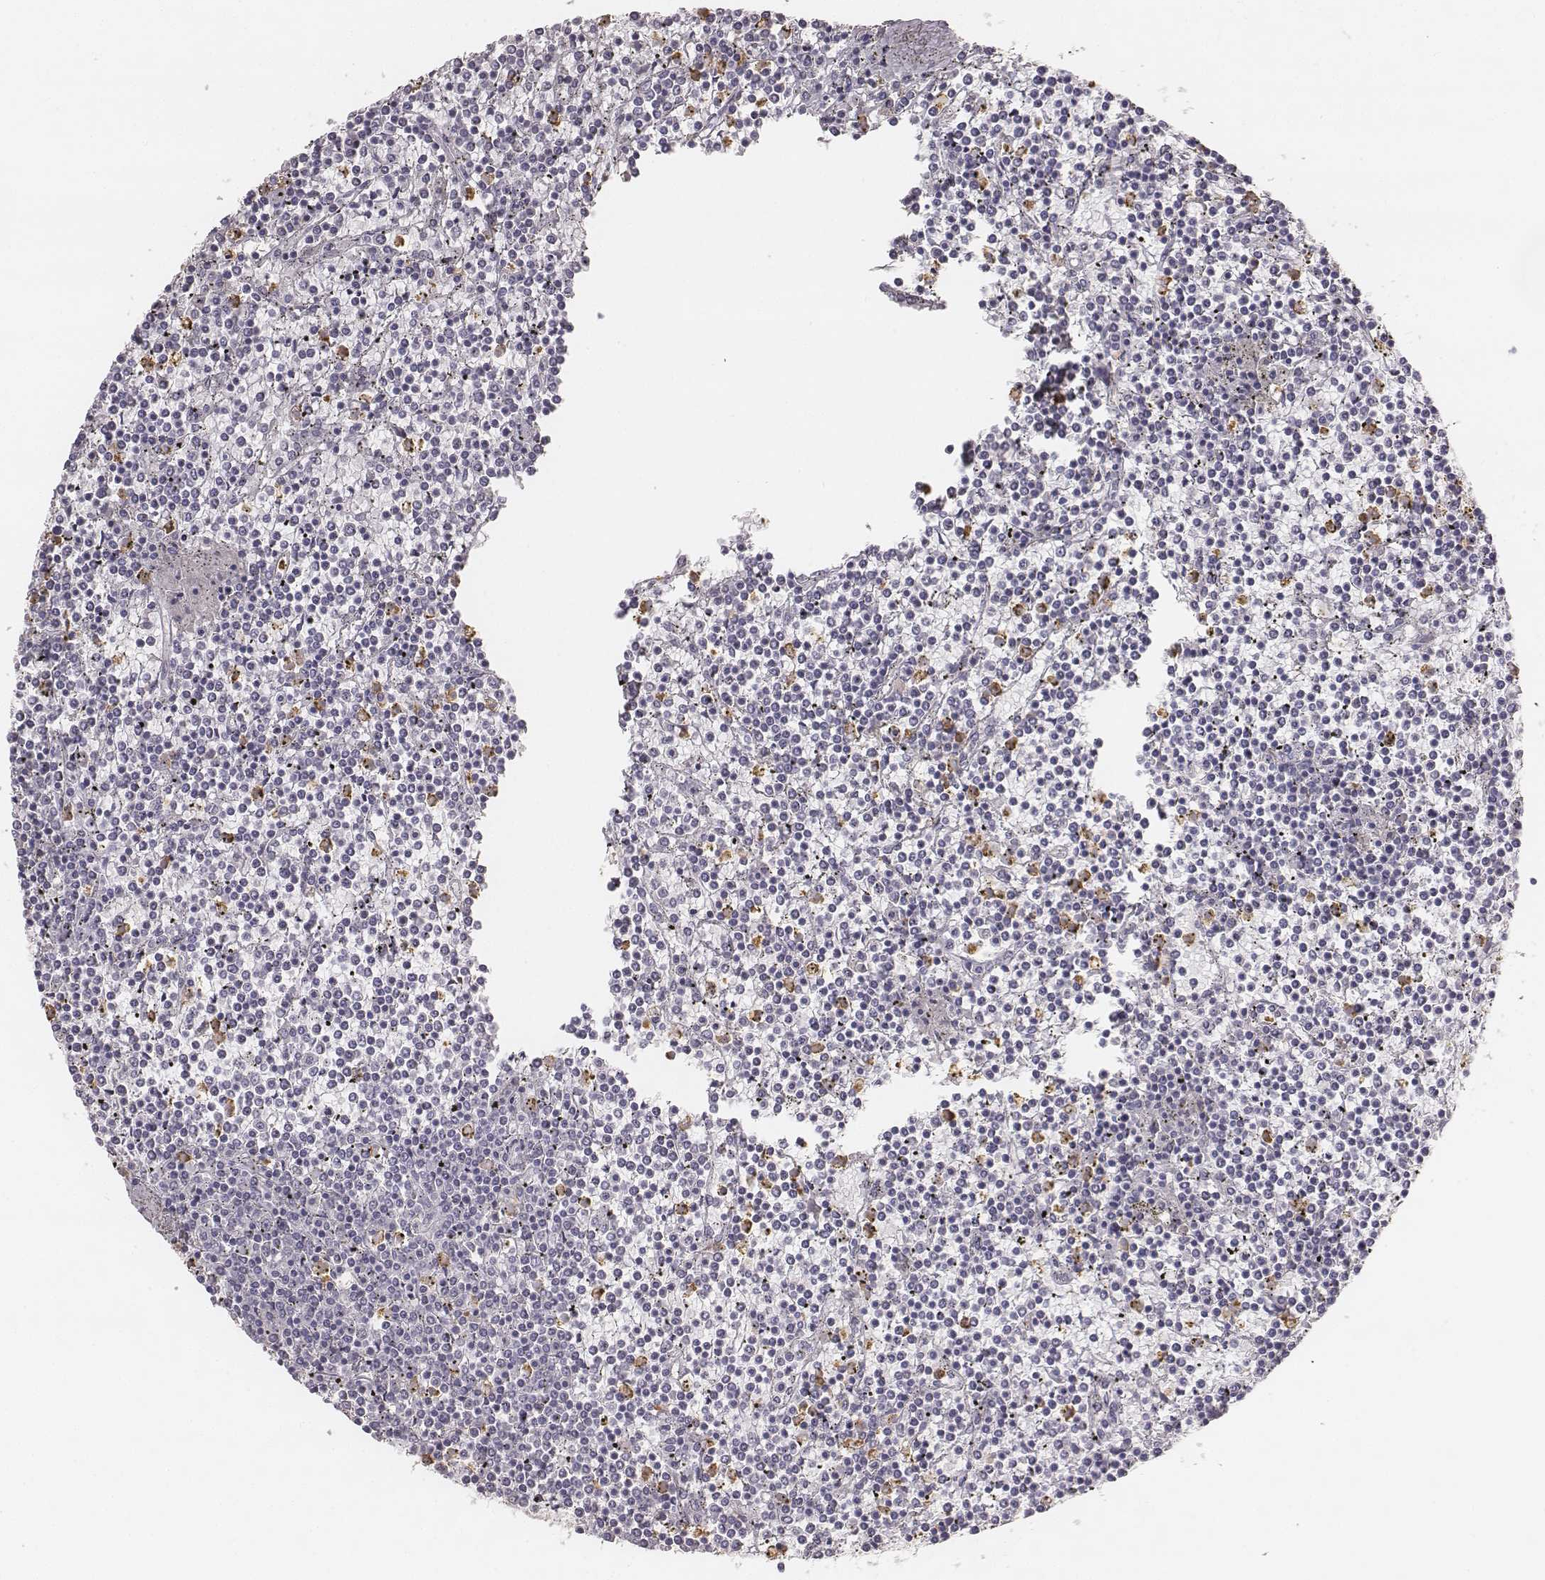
{"staining": {"intensity": "negative", "quantity": "none", "location": "none"}, "tissue": "lymphoma", "cell_type": "Tumor cells", "image_type": "cancer", "snomed": [{"axis": "morphology", "description": "Malignant lymphoma, non-Hodgkin's type, Low grade"}, {"axis": "topography", "description": "Spleen"}], "caption": "Protein analysis of lymphoma demonstrates no significant positivity in tumor cells. (Stains: DAB immunohistochemistry (IHC) with hematoxylin counter stain, Microscopy: brightfield microscopy at high magnification).", "gene": "KCNJ12", "patient": {"sex": "female", "age": 19}}